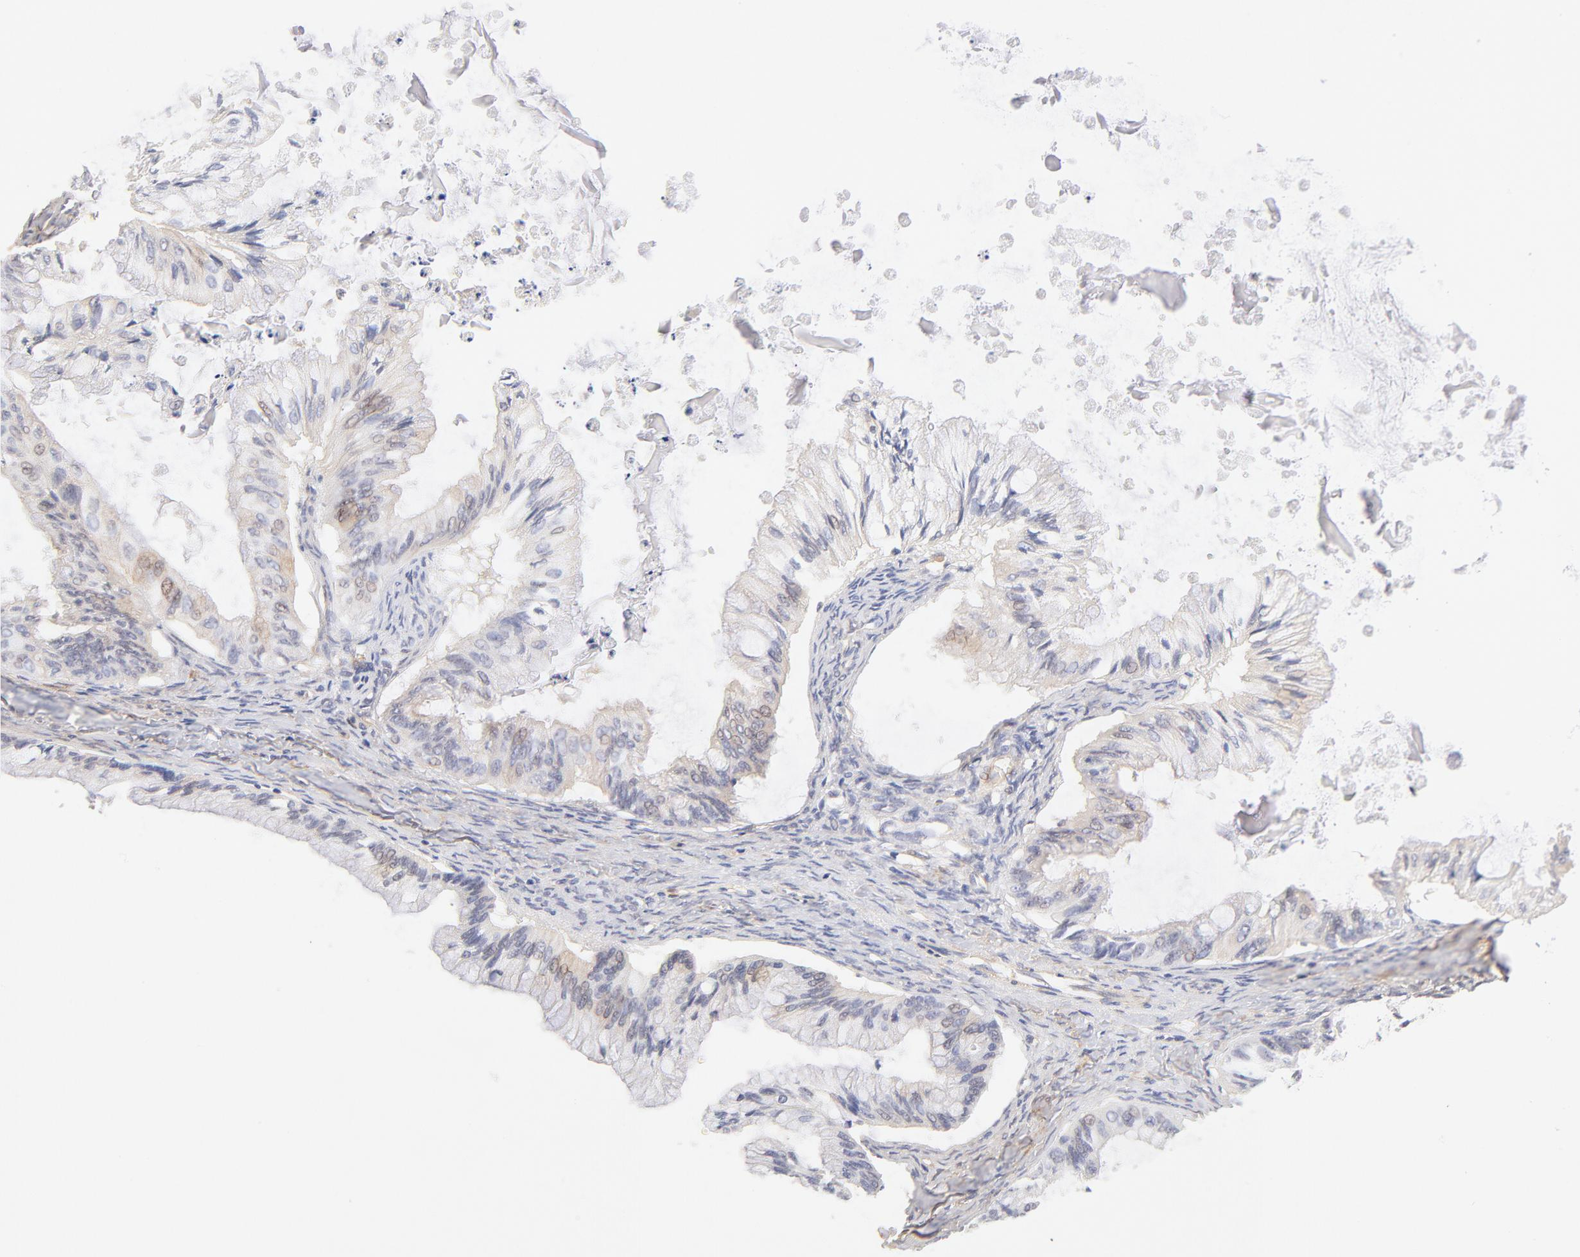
{"staining": {"intensity": "negative", "quantity": "none", "location": "none"}, "tissue": "ovarian cancer", "cell_type": "Tumor cells", "image_type": "cancer", "snomed": [{"axis": "morphology", "description": "Cystadenocarcinoma, mucinous, NOS"}, {"axis": "topography", "description": "Ovary"}], "caption": "An immunohistochemistry photomicrograph of ovarian mucinous cystadenocarcinoma is shown. There is no staining in tumor cells of ovarian mucinous cystadenocarcinoma.", "gene": "LDLRAP1", "patient": {"sex": "female", "age": 57}}